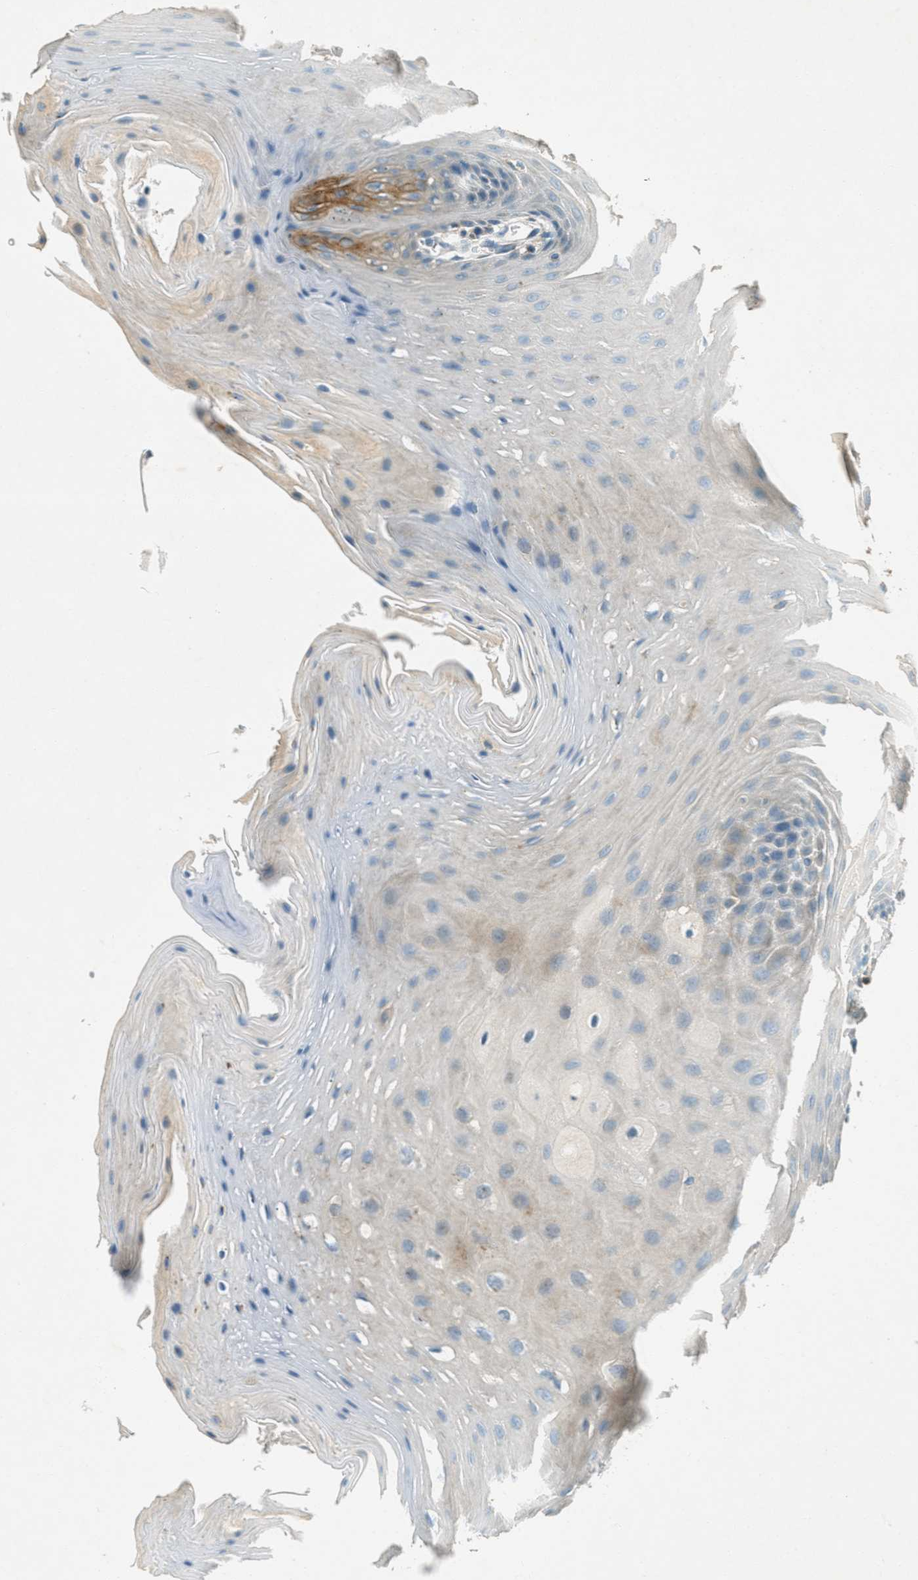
{"staining": {"intensity": "moderate", "quantity": "<25%", "location": "cytoplasmic/membranous"}, "tissue": "oral mucosa", "cell_type": "Squamous epithelial cells", "image_type": "normal", "snomed": [{"axis": "morphology", "description": "Normal tissue, NOS"}, {"axis": "morphology", "description": "Squamous cell carcinoma, NOS"}, {"axis": "topography", "description": "Oral tissue"}, {"axis": "topography", "description": "Head-Neck"}], "caption": "IHC (DAB) staining of normal human oral mucosa demonstrates moderate cytoplasmic/membranous protein staining in about <25% of squamous epithelial cells. (DAB (3,3'-diaminobenzidine) IHC, brown staining for protein, blue staining for nuclei).", "gene": "NUDT4B", "patient": {"sex": "male", "age": 71}}